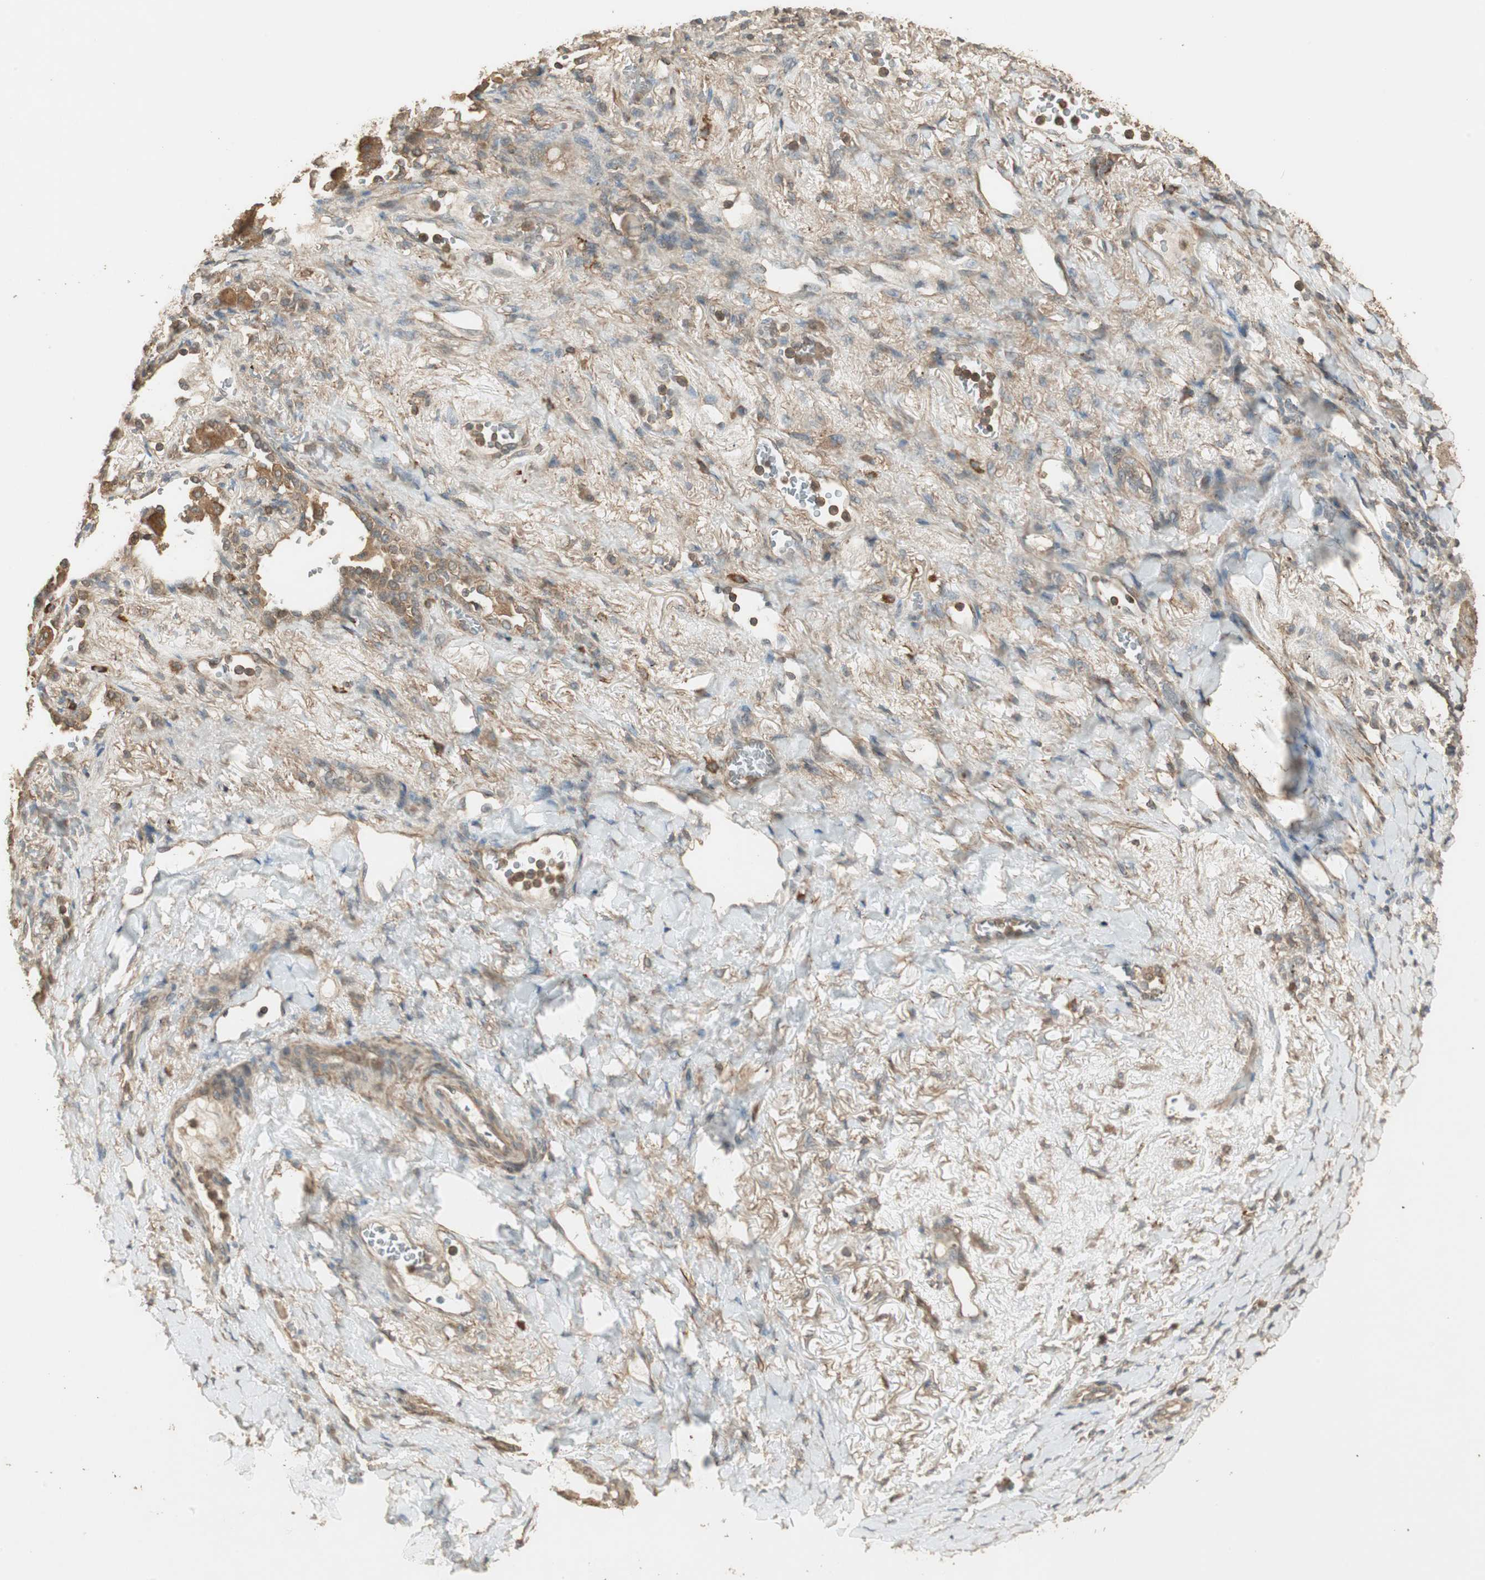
{"staining": {"intensity": "weak", "quantity": "25%-75%", "location": "cytoplasmic/membranous"}, "tissue": "lung cancer", "cell_type": "Tumor cells", "image_type": "cancer", "snomed": [{"axis": "morphology", "description": "Squamous cell carcinoma, NOS"}, {"axis": "topography", "description": "Lung"}], "caption": "Tumor cells show low levels of weak cytoplasmic/membranous expression in approximately 25%-75% of cells in lung cancer (squamous cell carcinoma).", "gene": "USP2", "patient": {"sex": "female", "age": 73}}